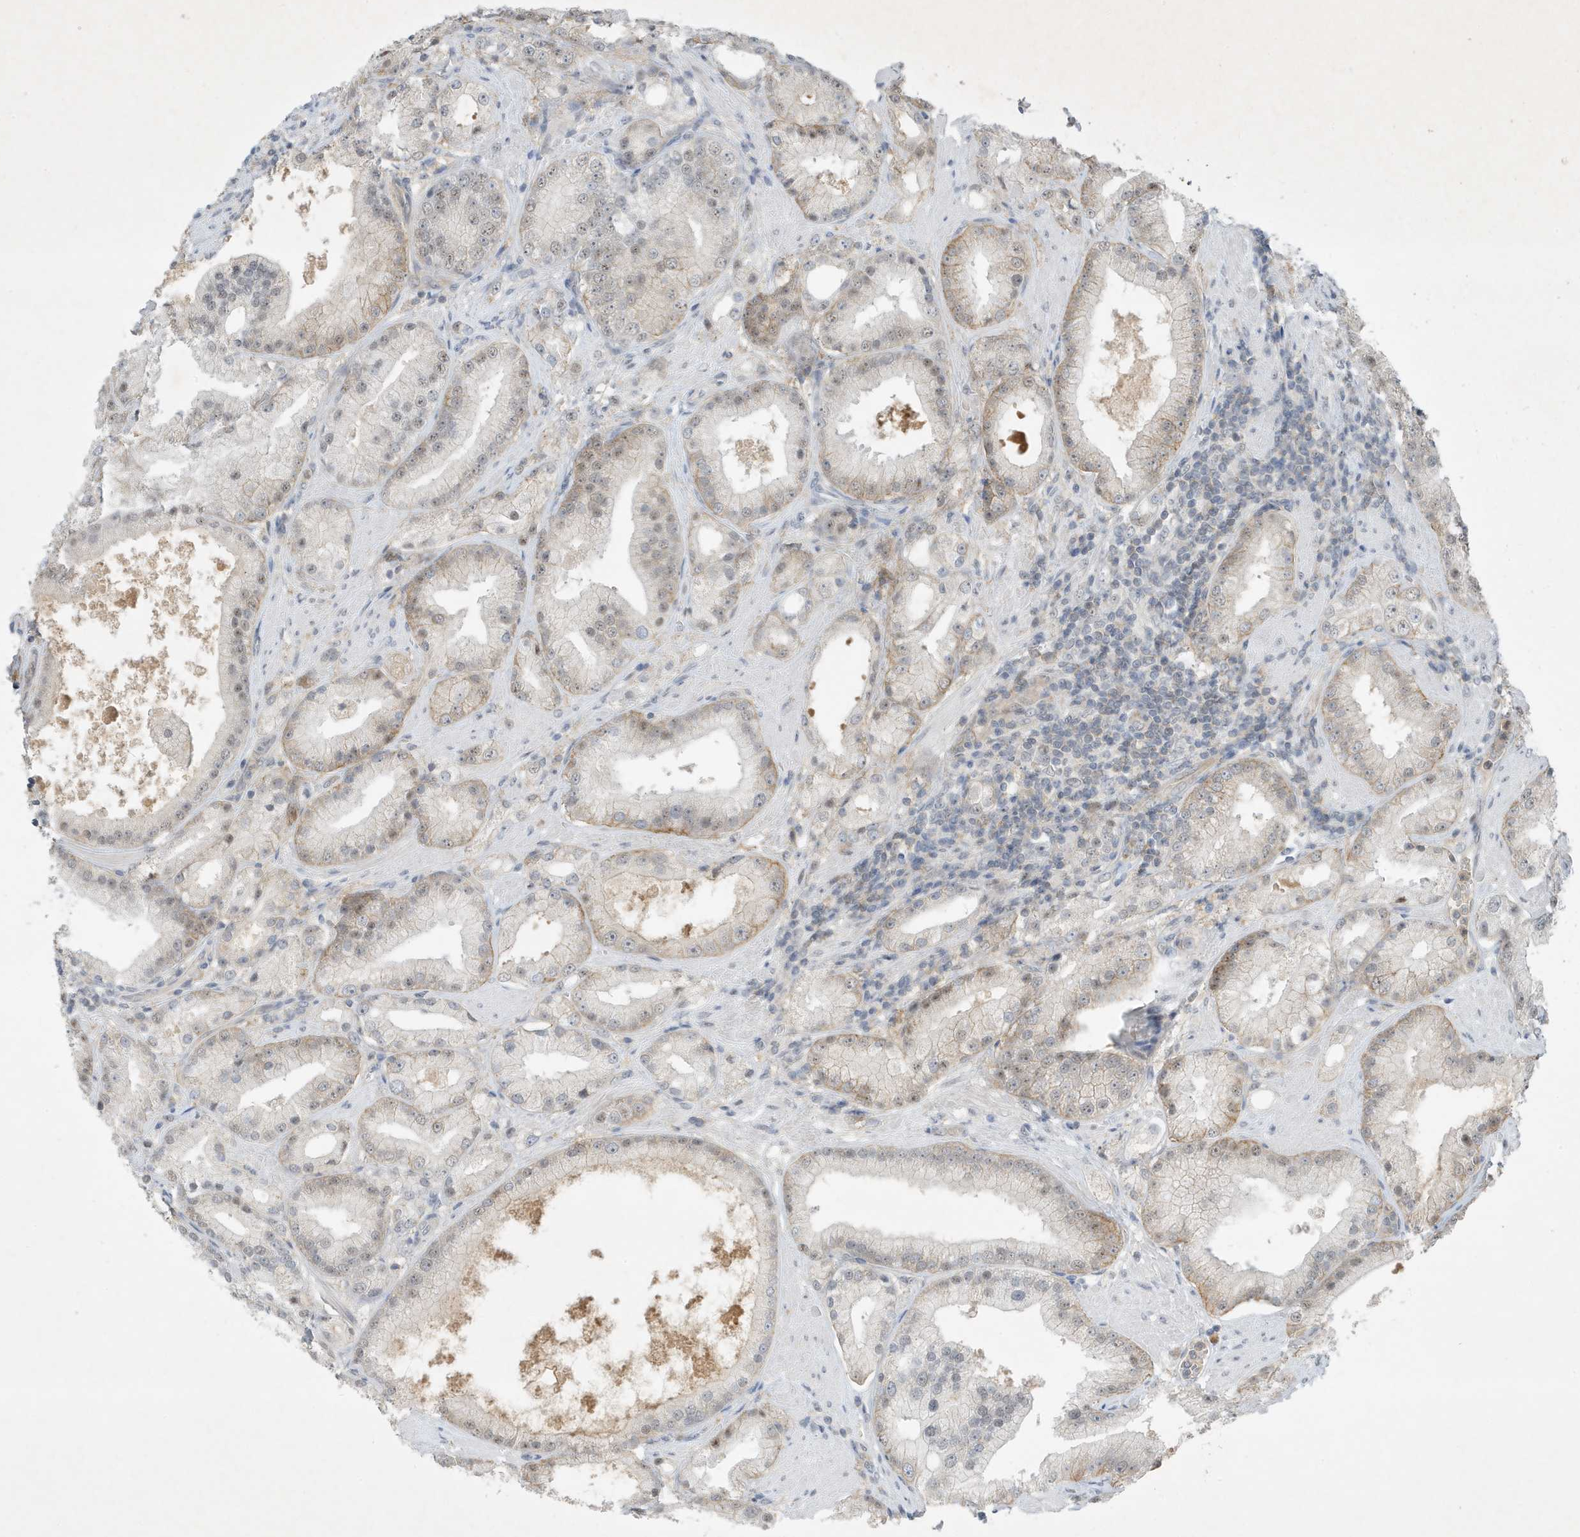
{"staining": {"intensity": "weak", "quantity": "<25%", "location": "cytoplasmic/membranous,nuclear"}, "tissue": "prostate cancer", "cell_type": "Tumor cells", "image_type": "cancer", "snomed": [{"axis": "morphology", "description": "Adenocarcinoma, Low grade"}, {"axis": "topography", "description": "Prostate"}], "caption": "DAB immunohistochemical staining of human prostate low-grade adenocarcinoma shows no significant expression in tumor cells.", "gene": "MAST3", "patient": {"sex": "male", "age": 67}}